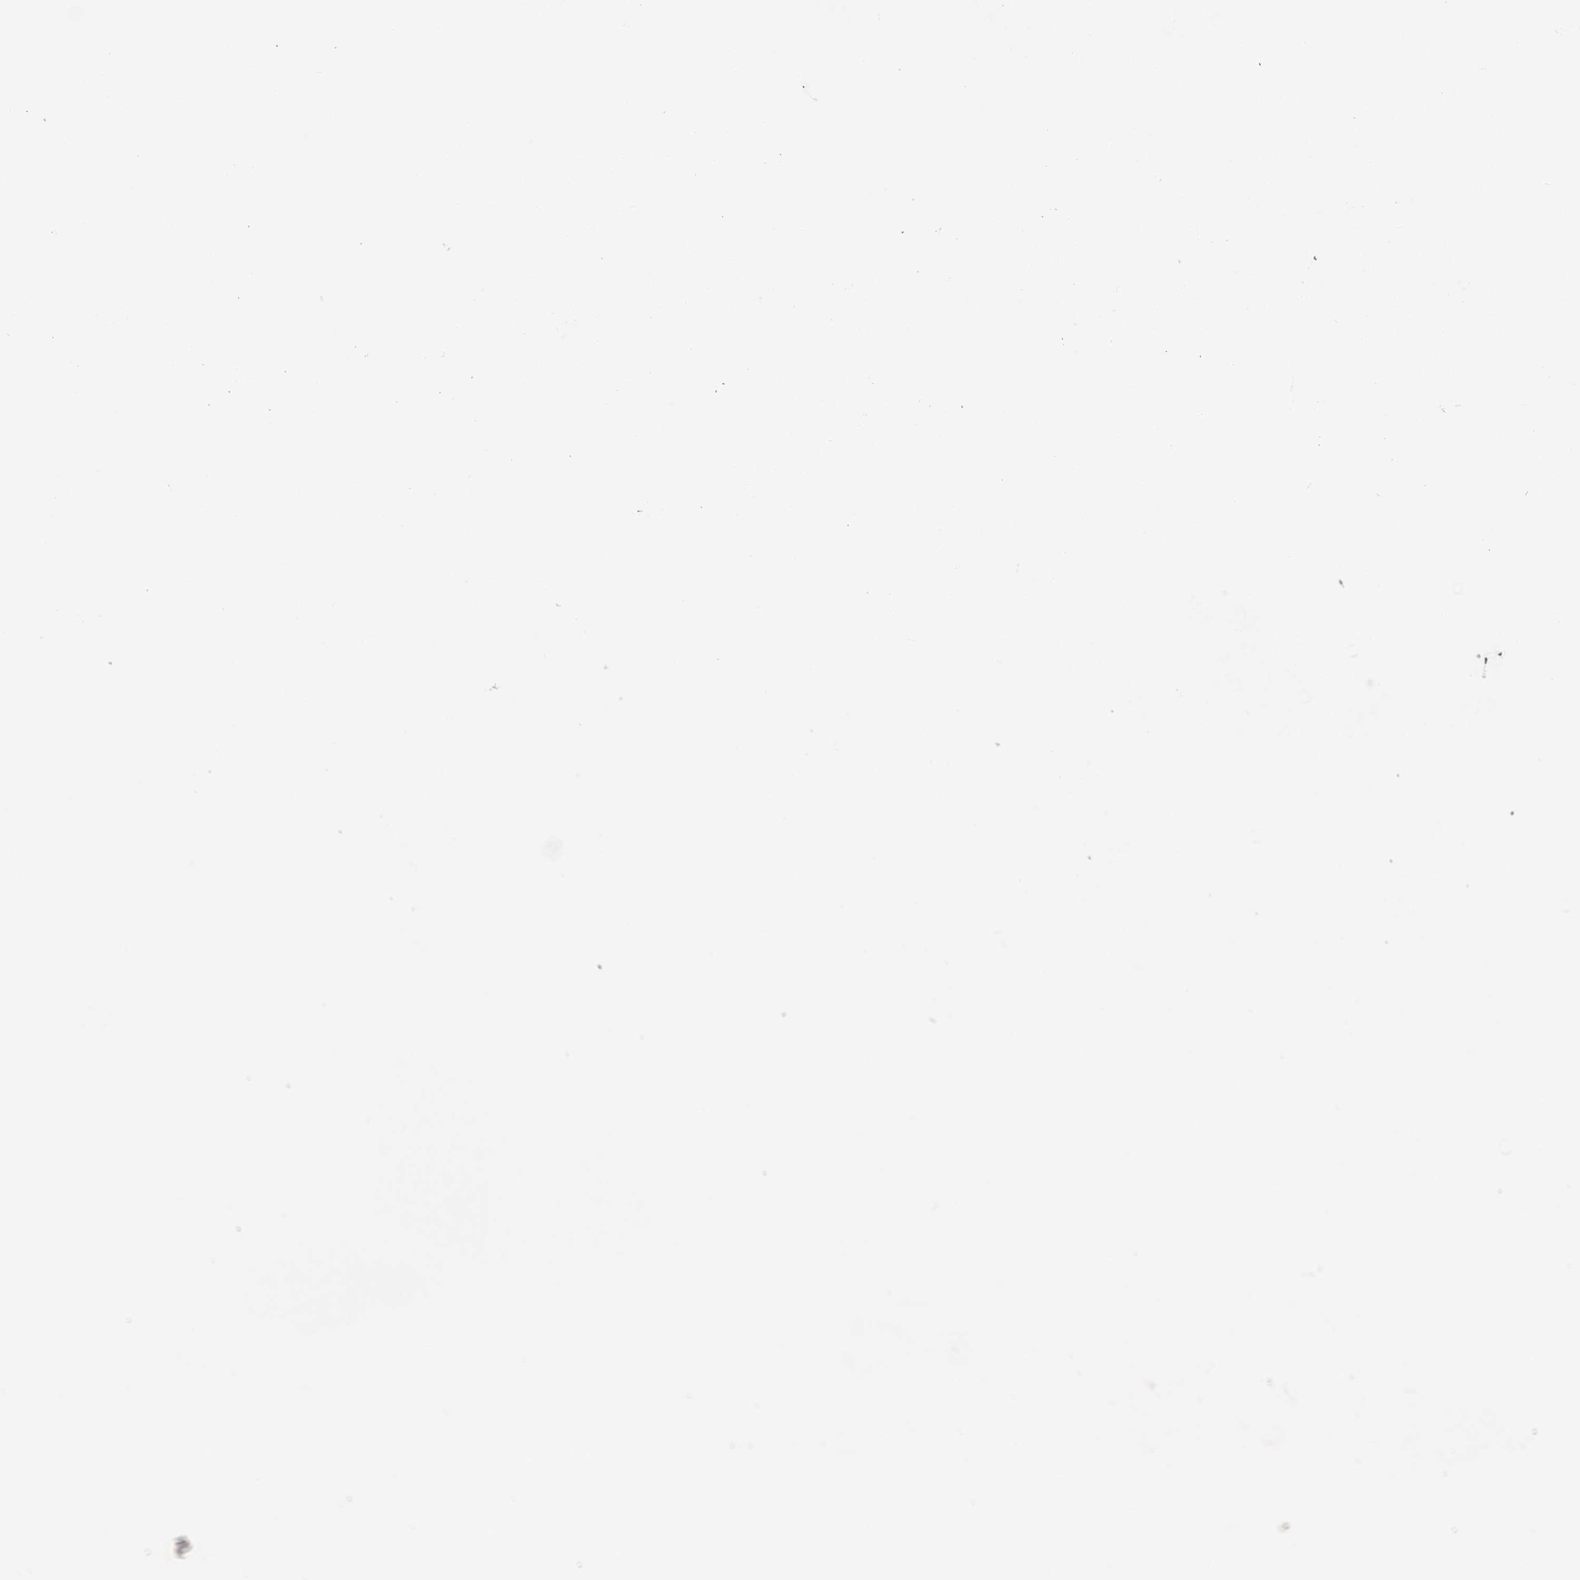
{"staining": {"intensity": "negative", "quantity": "none", "location": "none"}, "tissue": "adipose tissue", "cell_type": "Adipocytes", "image_type": "normal", "snomed": [{"axis": "morphology", "description": "Normal tissue, NOS"}, {"axis": "morphology", "description": "Fibrosis, NOS"}, {"axis": "topography", "description": "Breast"}, {"axis": "topography", "description": "Adipose tissue"}], "caption": "Human adipose tissue stained for a protein using immunohistochemistry displays no expression in adipocytes.", "gene": "GARIN1A", "patient": {"sex": "female", "age": 39}}